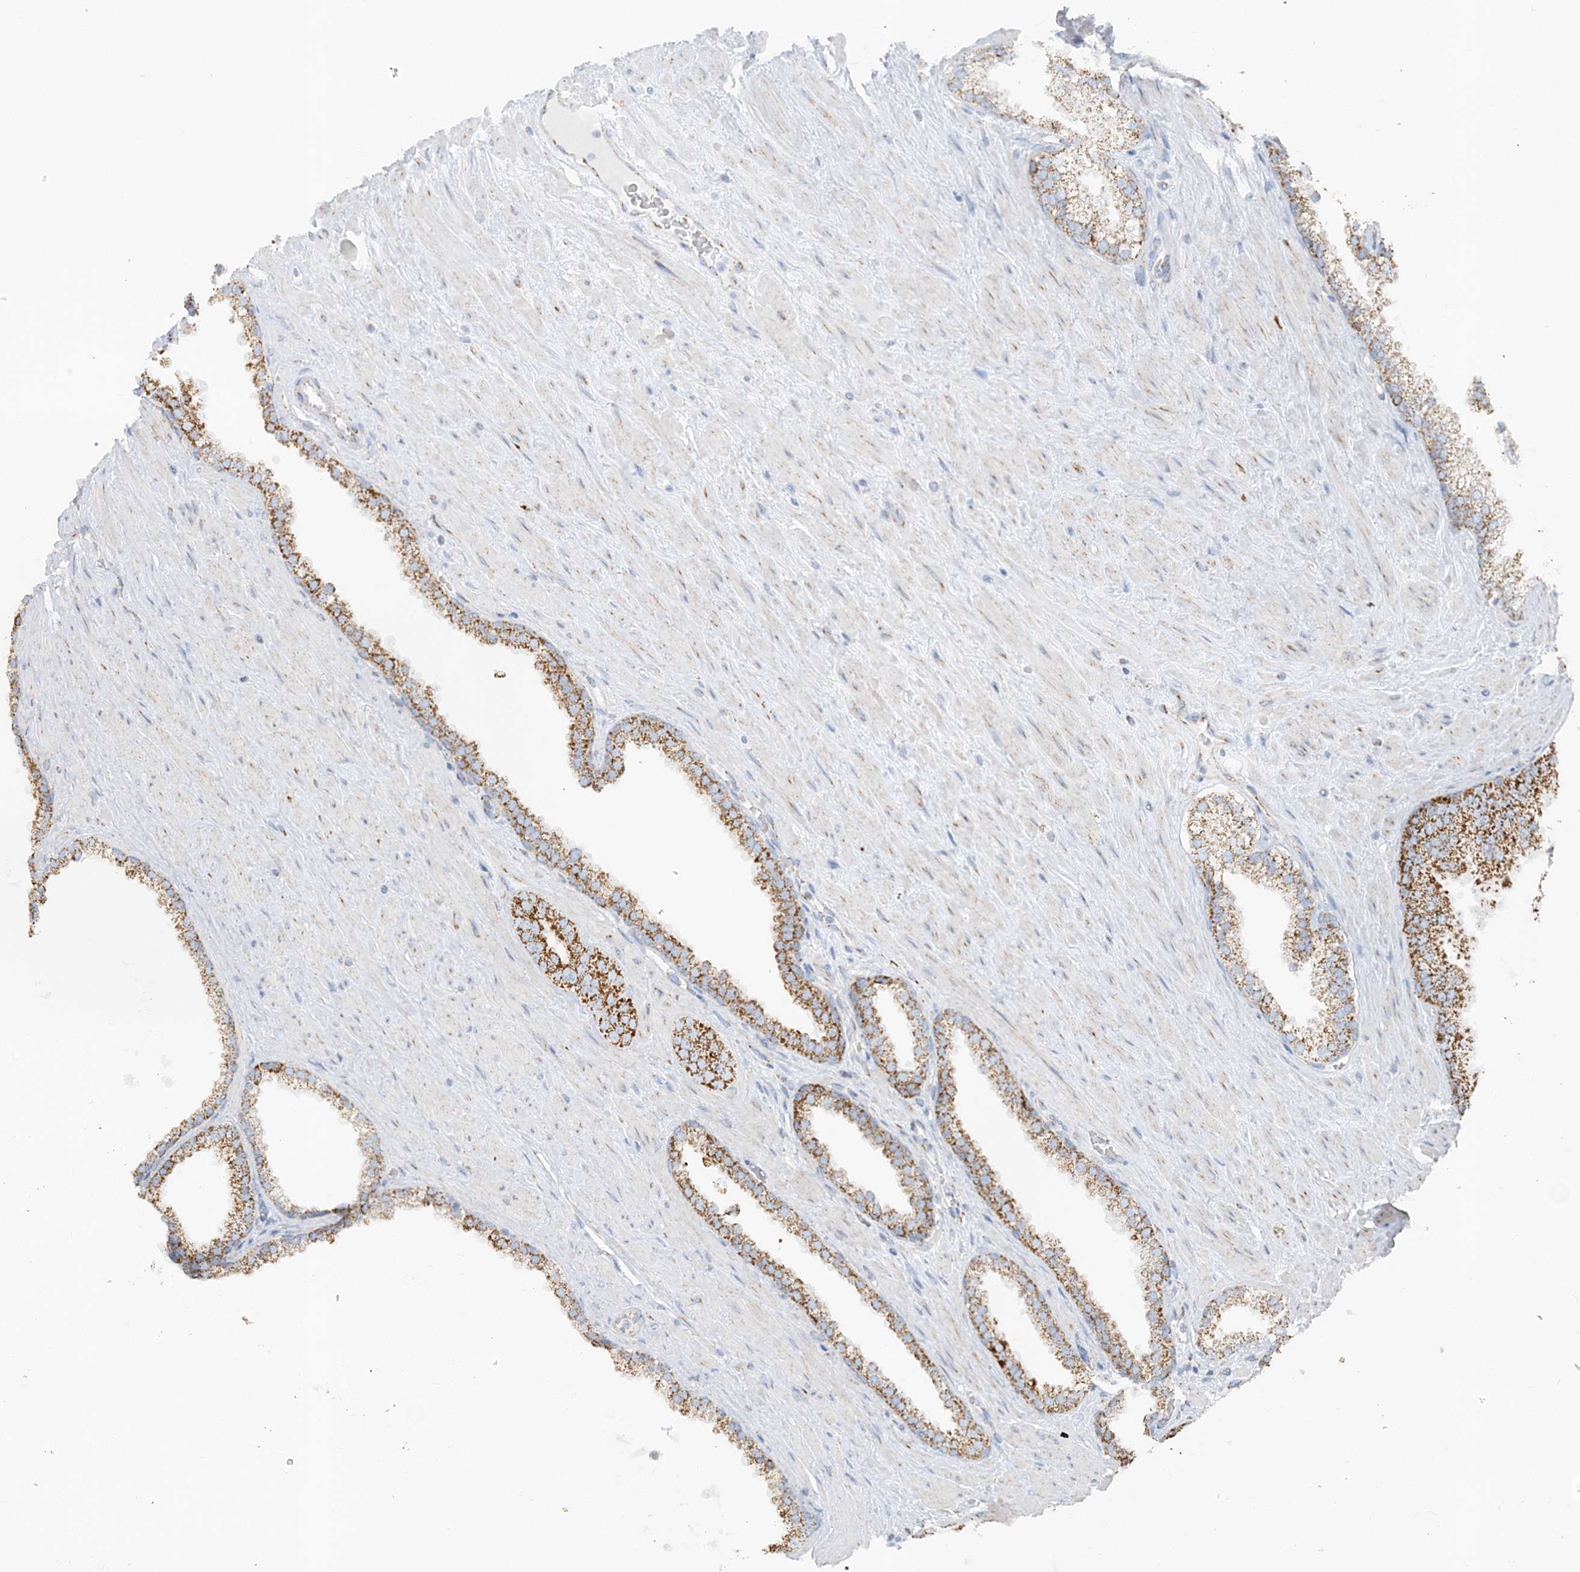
{"staining": {"intensity": "moderate", "quantity": ">75%", "location": "cytoplasmic/membranous"}, "tissue": "prostate cancer", "cell_type": "Tumor cells", "image_type": "cancer", "snomed": [{"axis": "morphology", "description": "Adenocarcinoma, Low grade"}, {"axis": "topography", "description": "Prostate"}], "caption": "DAB immunohistochemical staining of human low-grade adenocarcinoma (prostate) shows moderate cytoplasmic/membranous protein staining in approximately >75% of tumor cells.", "gene": "PCCB", "patient": {"sex": "male", "age": 62}}